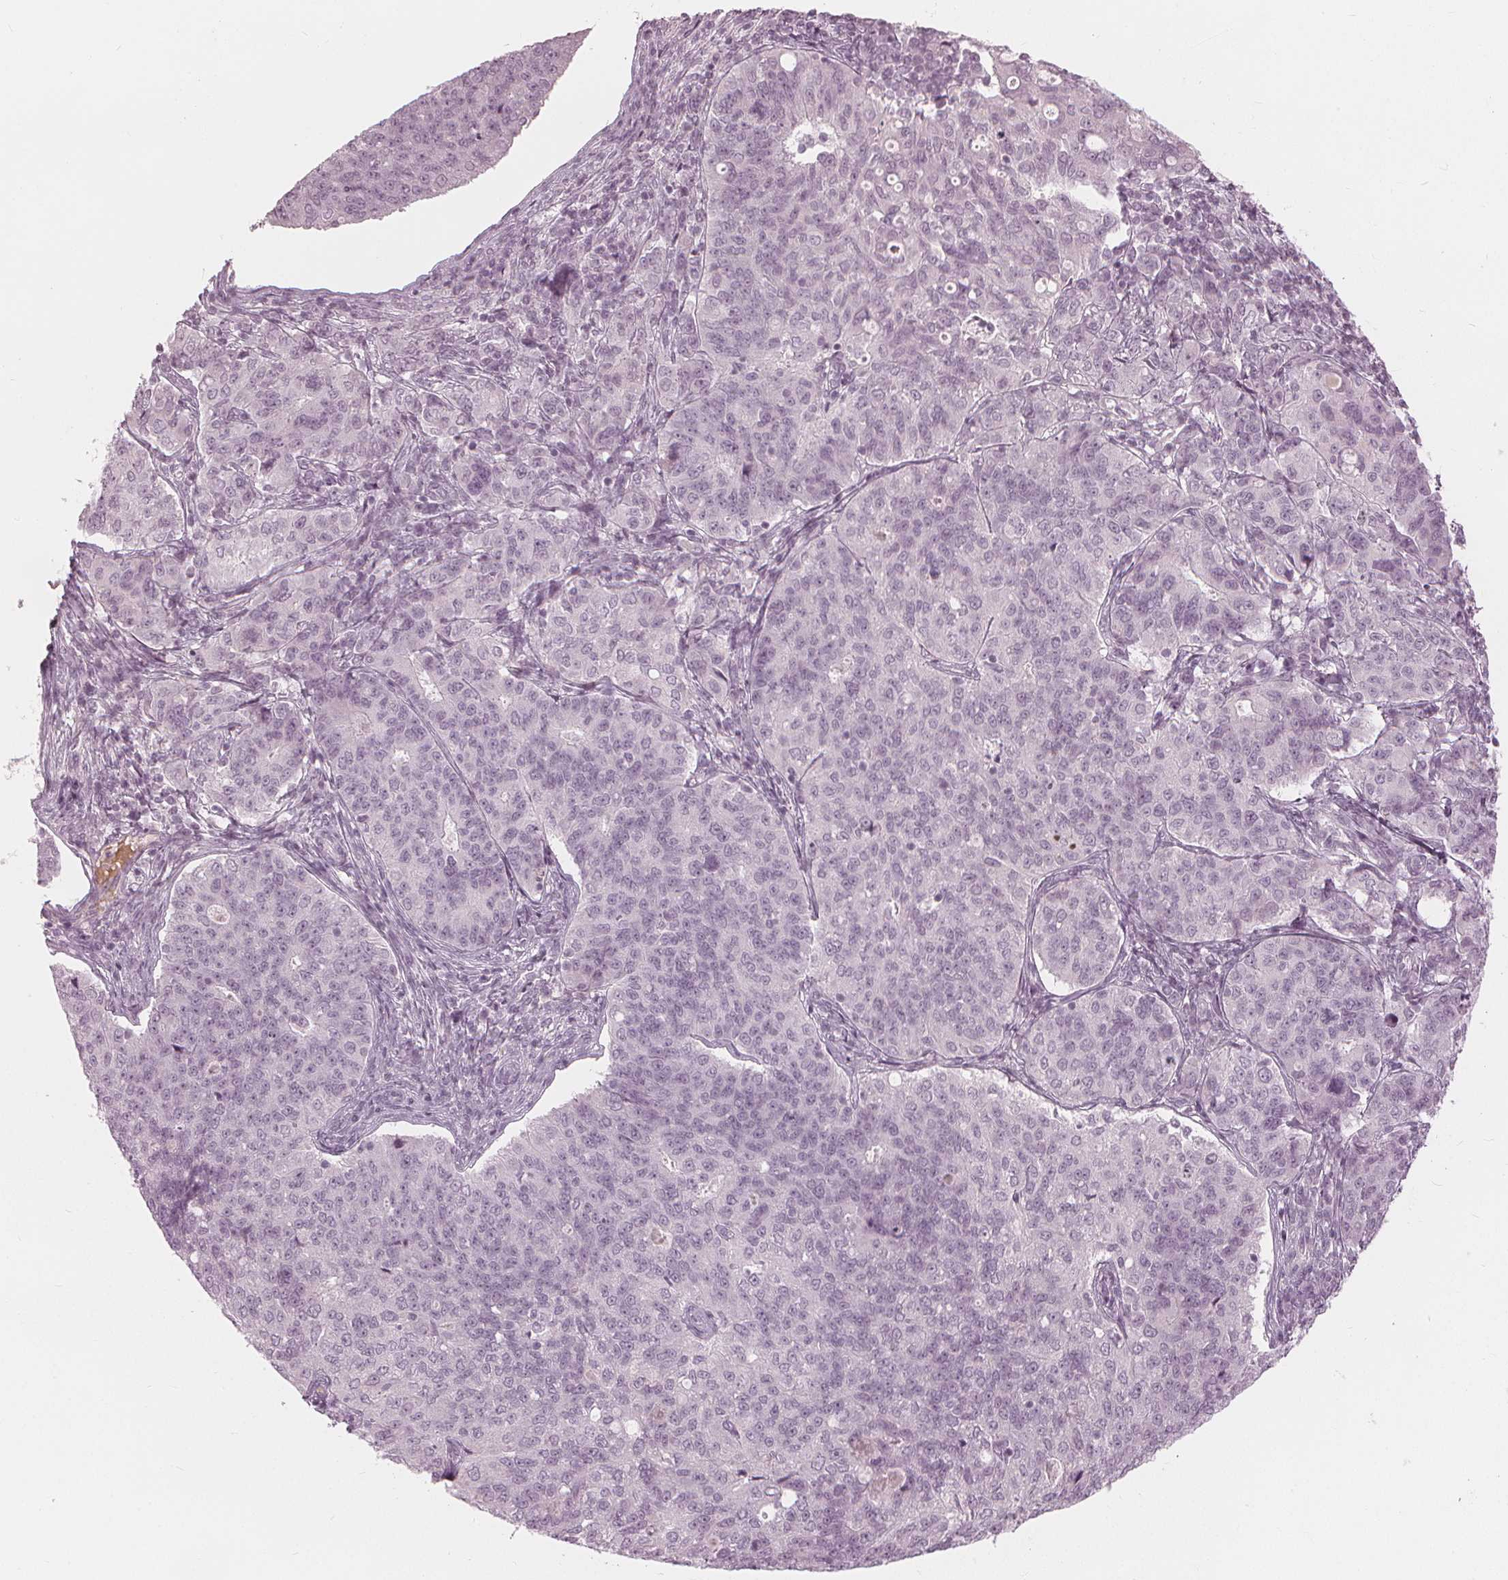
{"staining": {"intensity": "negative", "quantity": "none", "location": "none"}, "tissue": "endometrial cancer", "cell_type": "Tumor cells", "image_type": "cancer", "snomed": [{"axis": "morphology", "description": "Adenocarcinoma, NOS"}, {"axis": "topography", "description": "Endometrium"}], "caption": "Immunohistochemistry histopathology image of human adenocarcinoma (endometrial) stained for a protein (brown), which shows no expression in tumor cells. The staining was performed using DAB to visualize the protein expression in brown, while the nuclei were stained in blue with hematoxylin (Magnification: 20x).", "gene": "PAEP", "patient": {"sex": "female", "age": 43}}